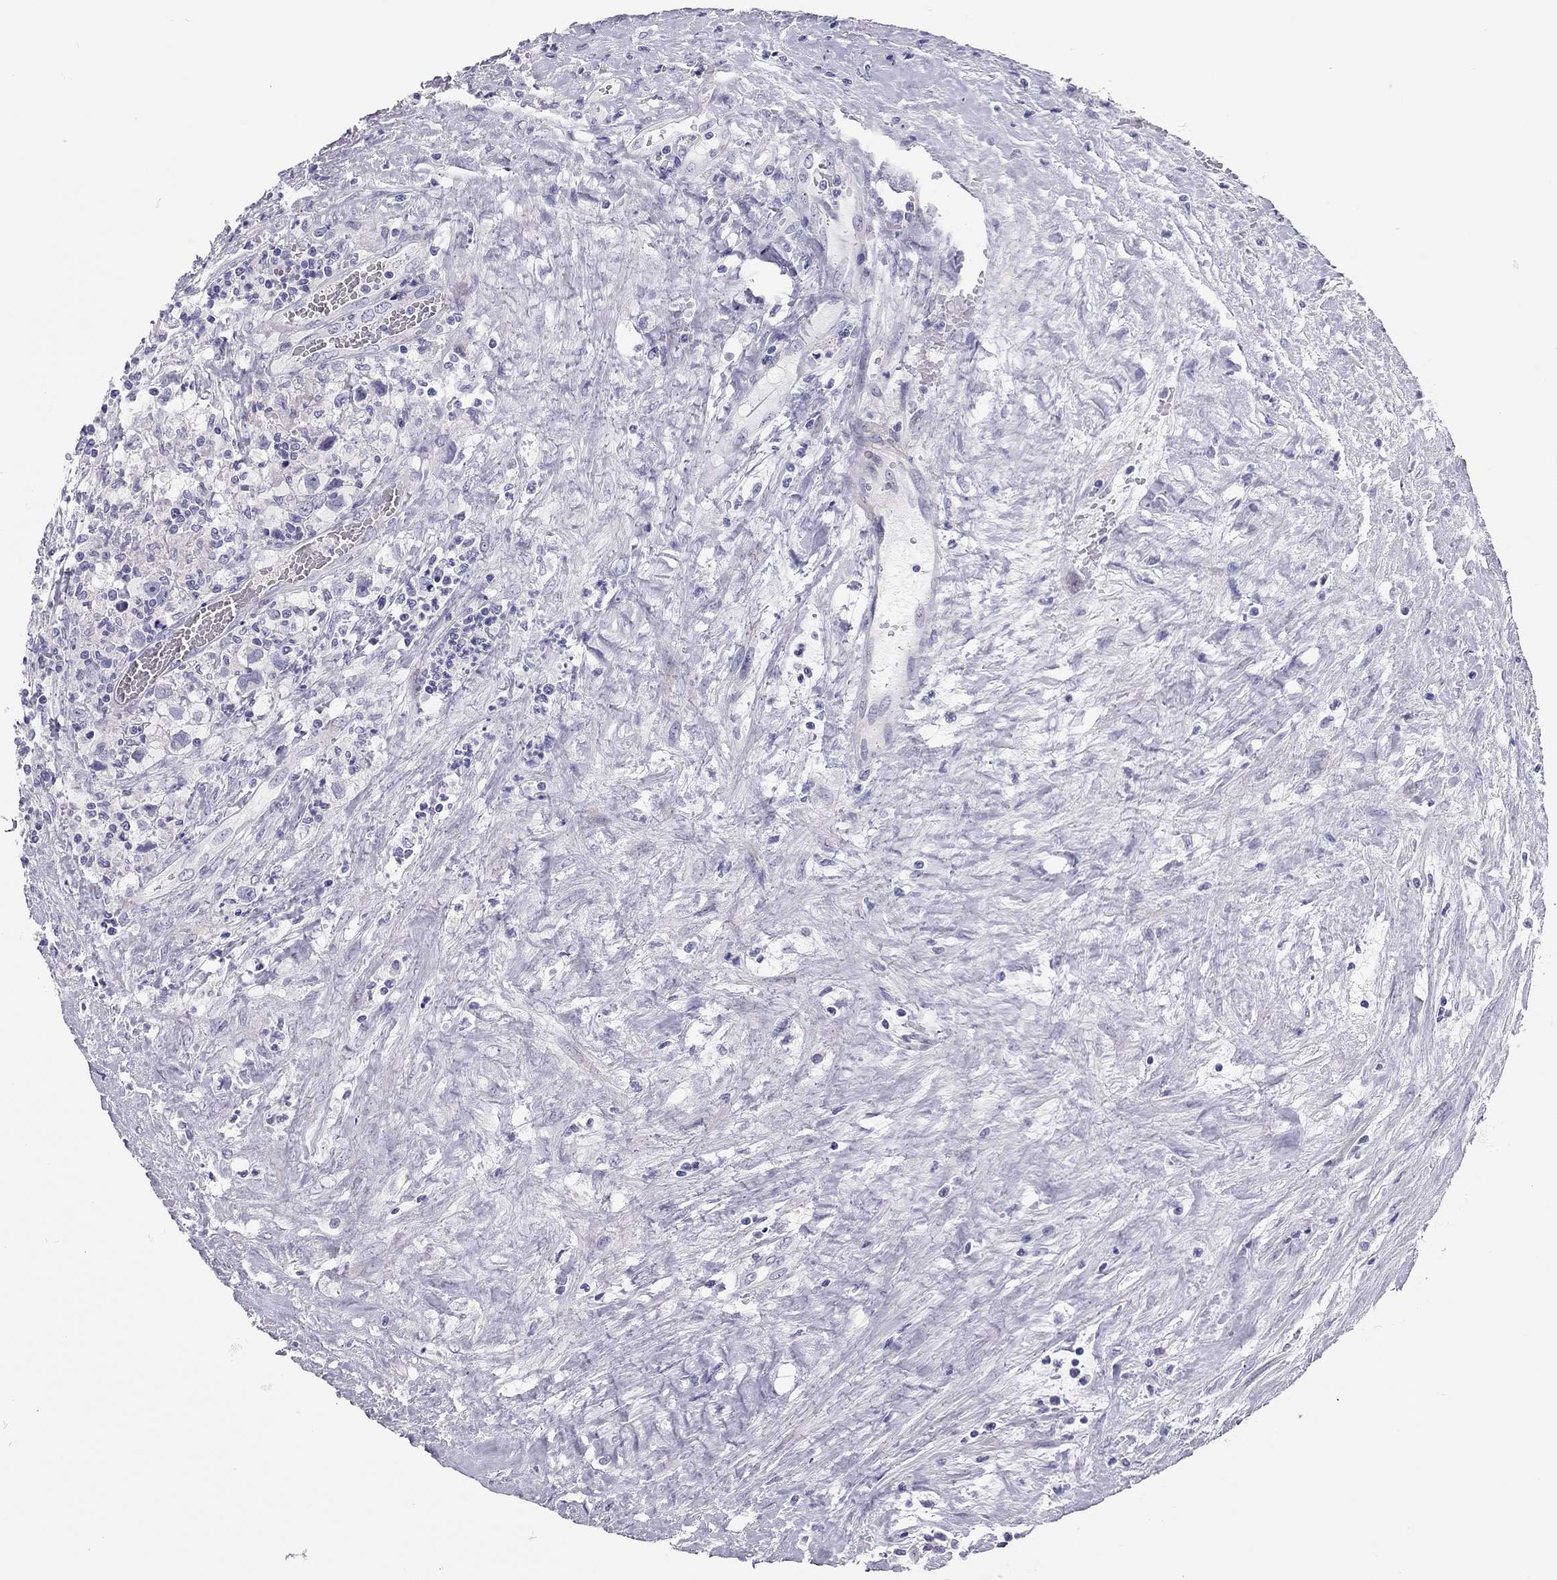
{"staining": {"intensity": "negative", "quantity": "none", "location": "none"}, "tissue": "testis cancer", "cell_type": "Tumor cells", "image_type": "cancer", "snomed": [{"axis": "morphology", "description": "Seminoma, NOS"}, {"axis": "topography", "description": "Testis"}], "caption": "Tumor cells show no significant protein staining in seminoma (testis).", "gene": "SCARB1", "patient": {"sex": "male", "age": 43}}